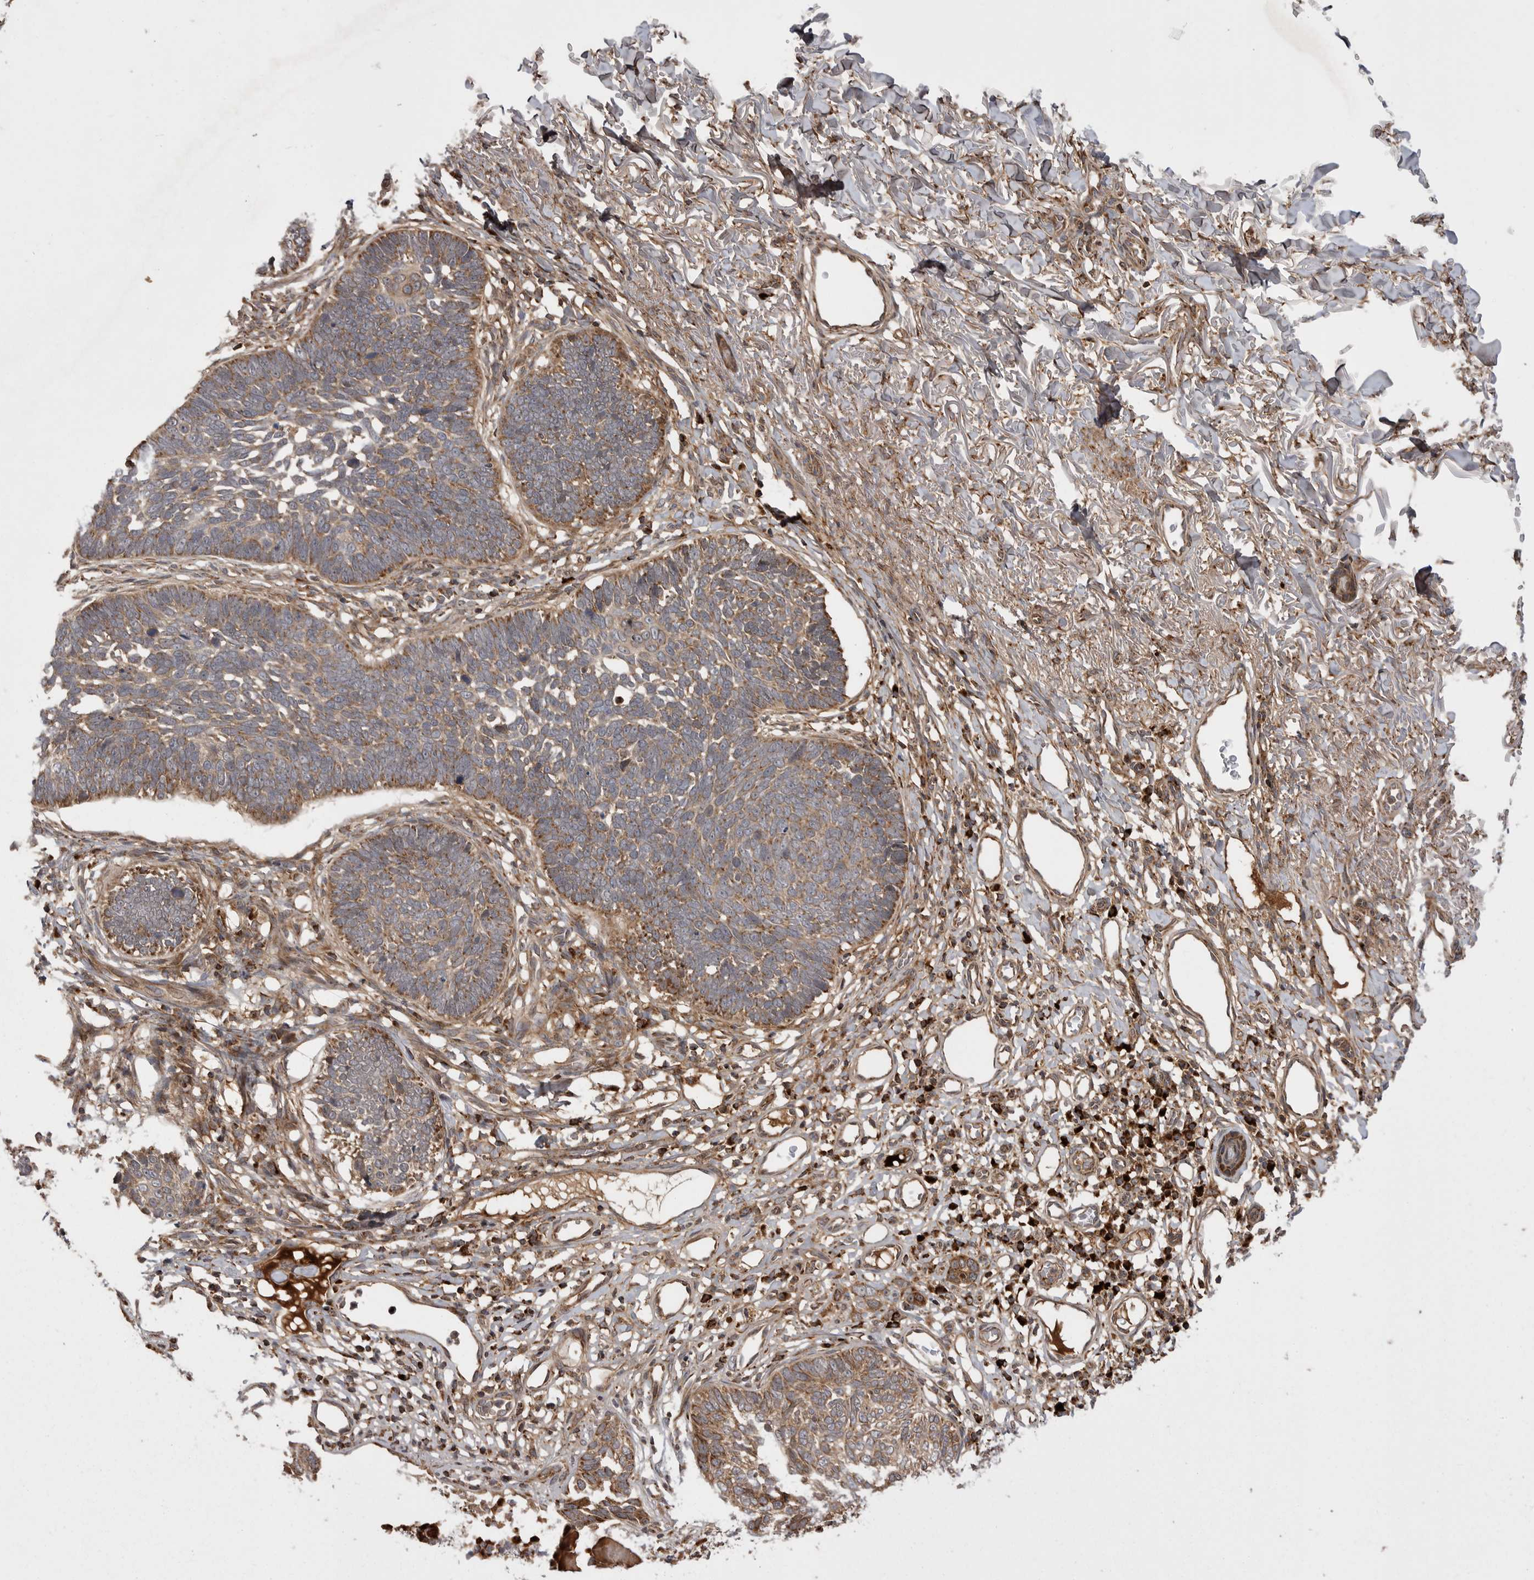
{"staining": {"intensity": "moderate", "quantity": ">75%", "location": "cytoplasmic/membranous"}, "tissue": "skin cancer", "cell_type": "Tumor cells", "image_type": "cancer", "snomed": [{"axis": "morphology", "description": "Normal tissue, NOS"}, {"axis": "morphology", "description": "Basal cell carcinoma"}, {"axis": "topography", "description": "Skin"}], "caption": "Skin cancer (basal cell carcinoma) stained with DAB immunohistochemistry reveals medium levels of moderate cytoplasmic/membranous staining in about >75% of tumor cells.", "gene": "KYAT3", "patient": {"sex": "male", "age": 77}}